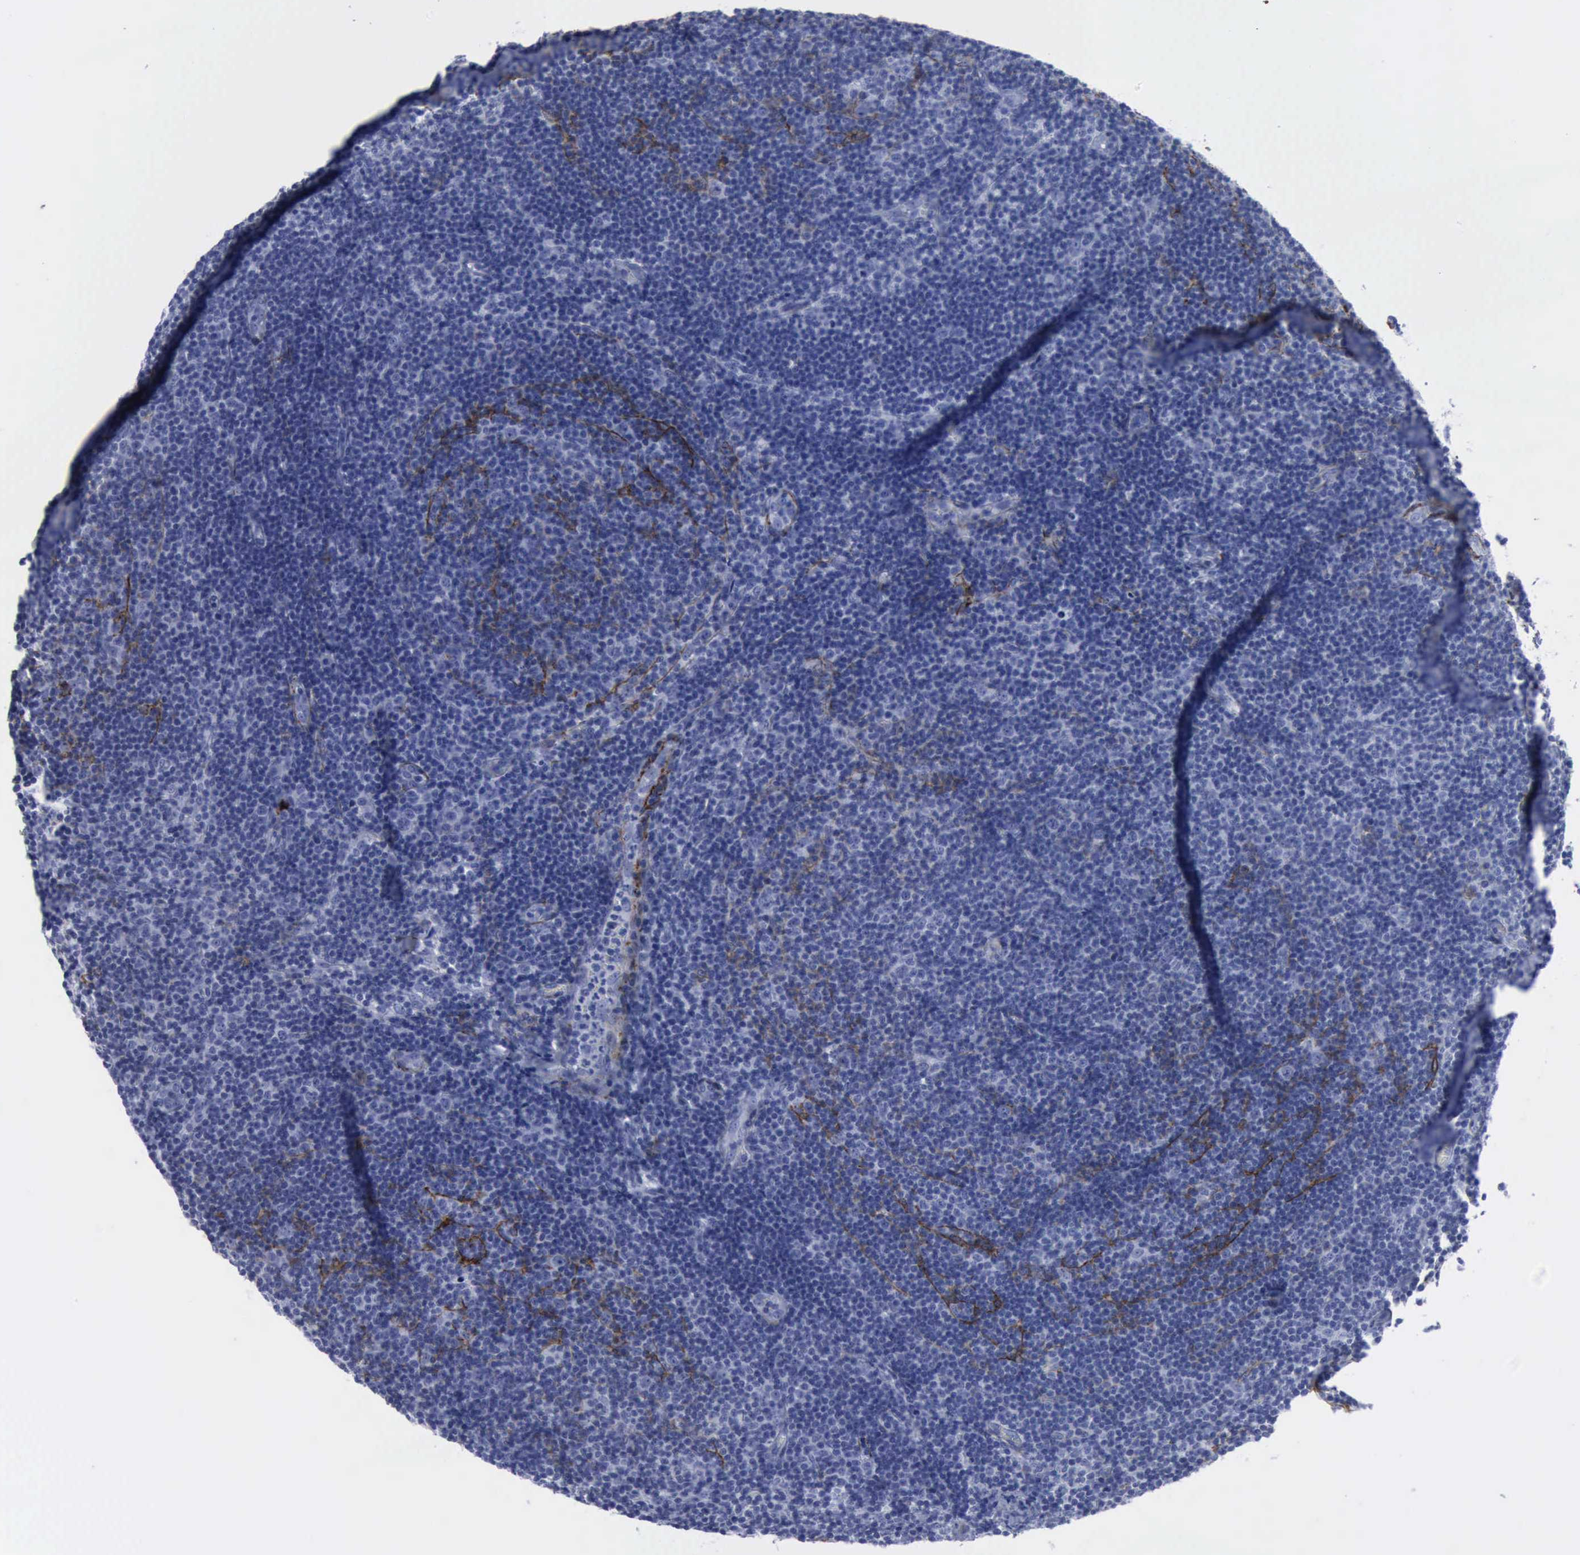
{"staining": {"intensity": "negative", "quantity": "none", "location": "none"}, "tissue": "lymphoma", "cell_type": "Tumor cells", "image_type": "cancer", "snomed": [{"axis": "morphology", "description": "Malignant lymphoma, non-Hodgkin's type, Low grade"}, {"axis": "topography", "description": "Lymph node"}], "caption": "A micrograph of lymphoma stained for a protein reveals no brown staining in tumor cells.", "gene": "NGFR", "patient": {"sex": "male", "age": 49}}